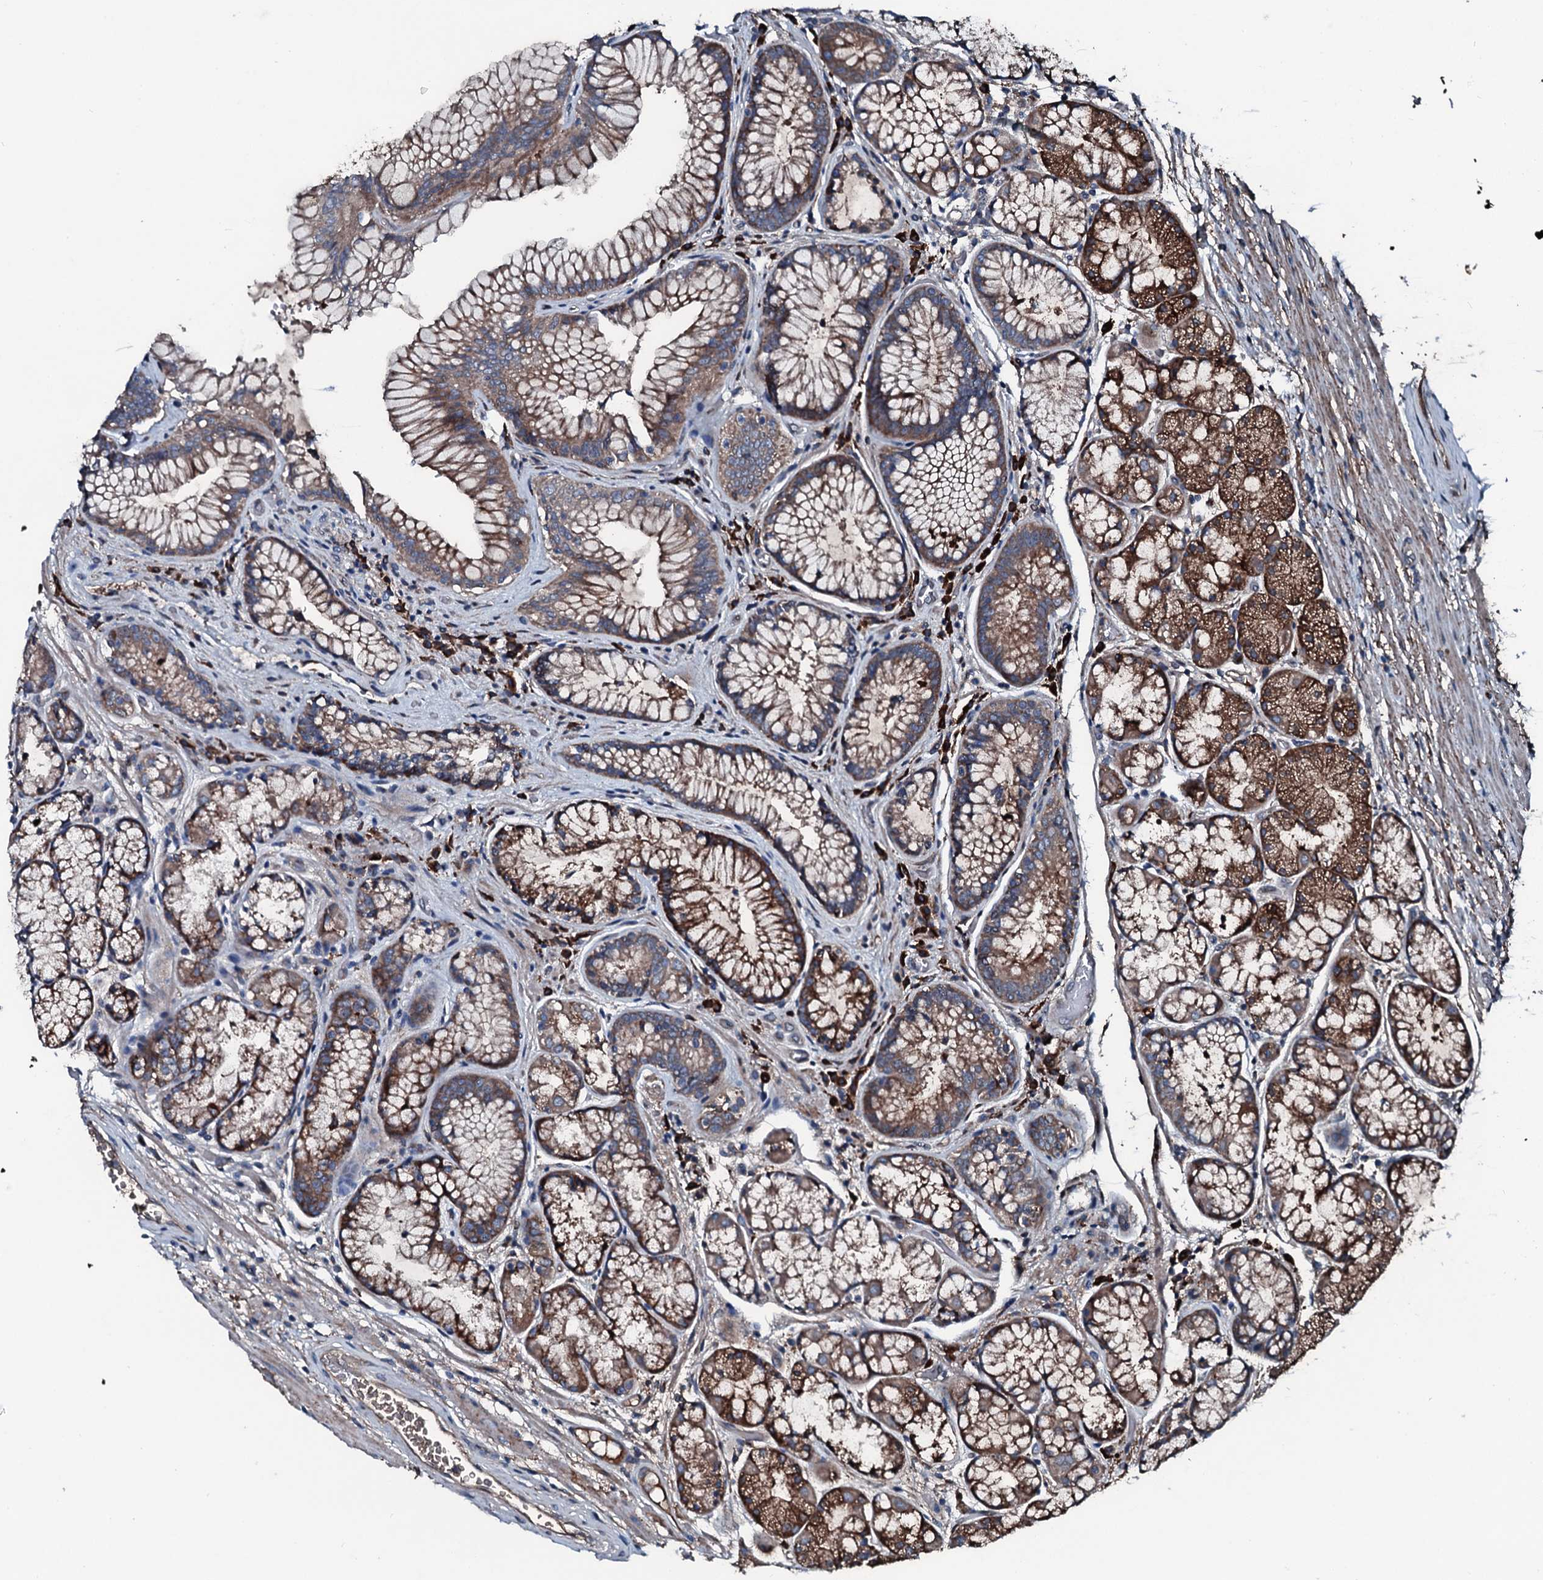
{"staining": {"intensity": "strong", "quantity": ">75%", "location": "cytoplasmic/membranous"}, "tissue": "stomach", "cell_type": "Glandular cells", "image_type": "normal", "snomed": [{"axis": "morphology", "description": "Normal tissue, NOS"}, {"axis": "topography", "description": "Stomach"}], "caption": "Glandular cells exhibit high levels of strong cytoplasmic/membranous positivity in approximately >75% of cells in unremarkable human stomach.", "gene": "AARS1", "patient": {"sex": "male", "age": 63}}